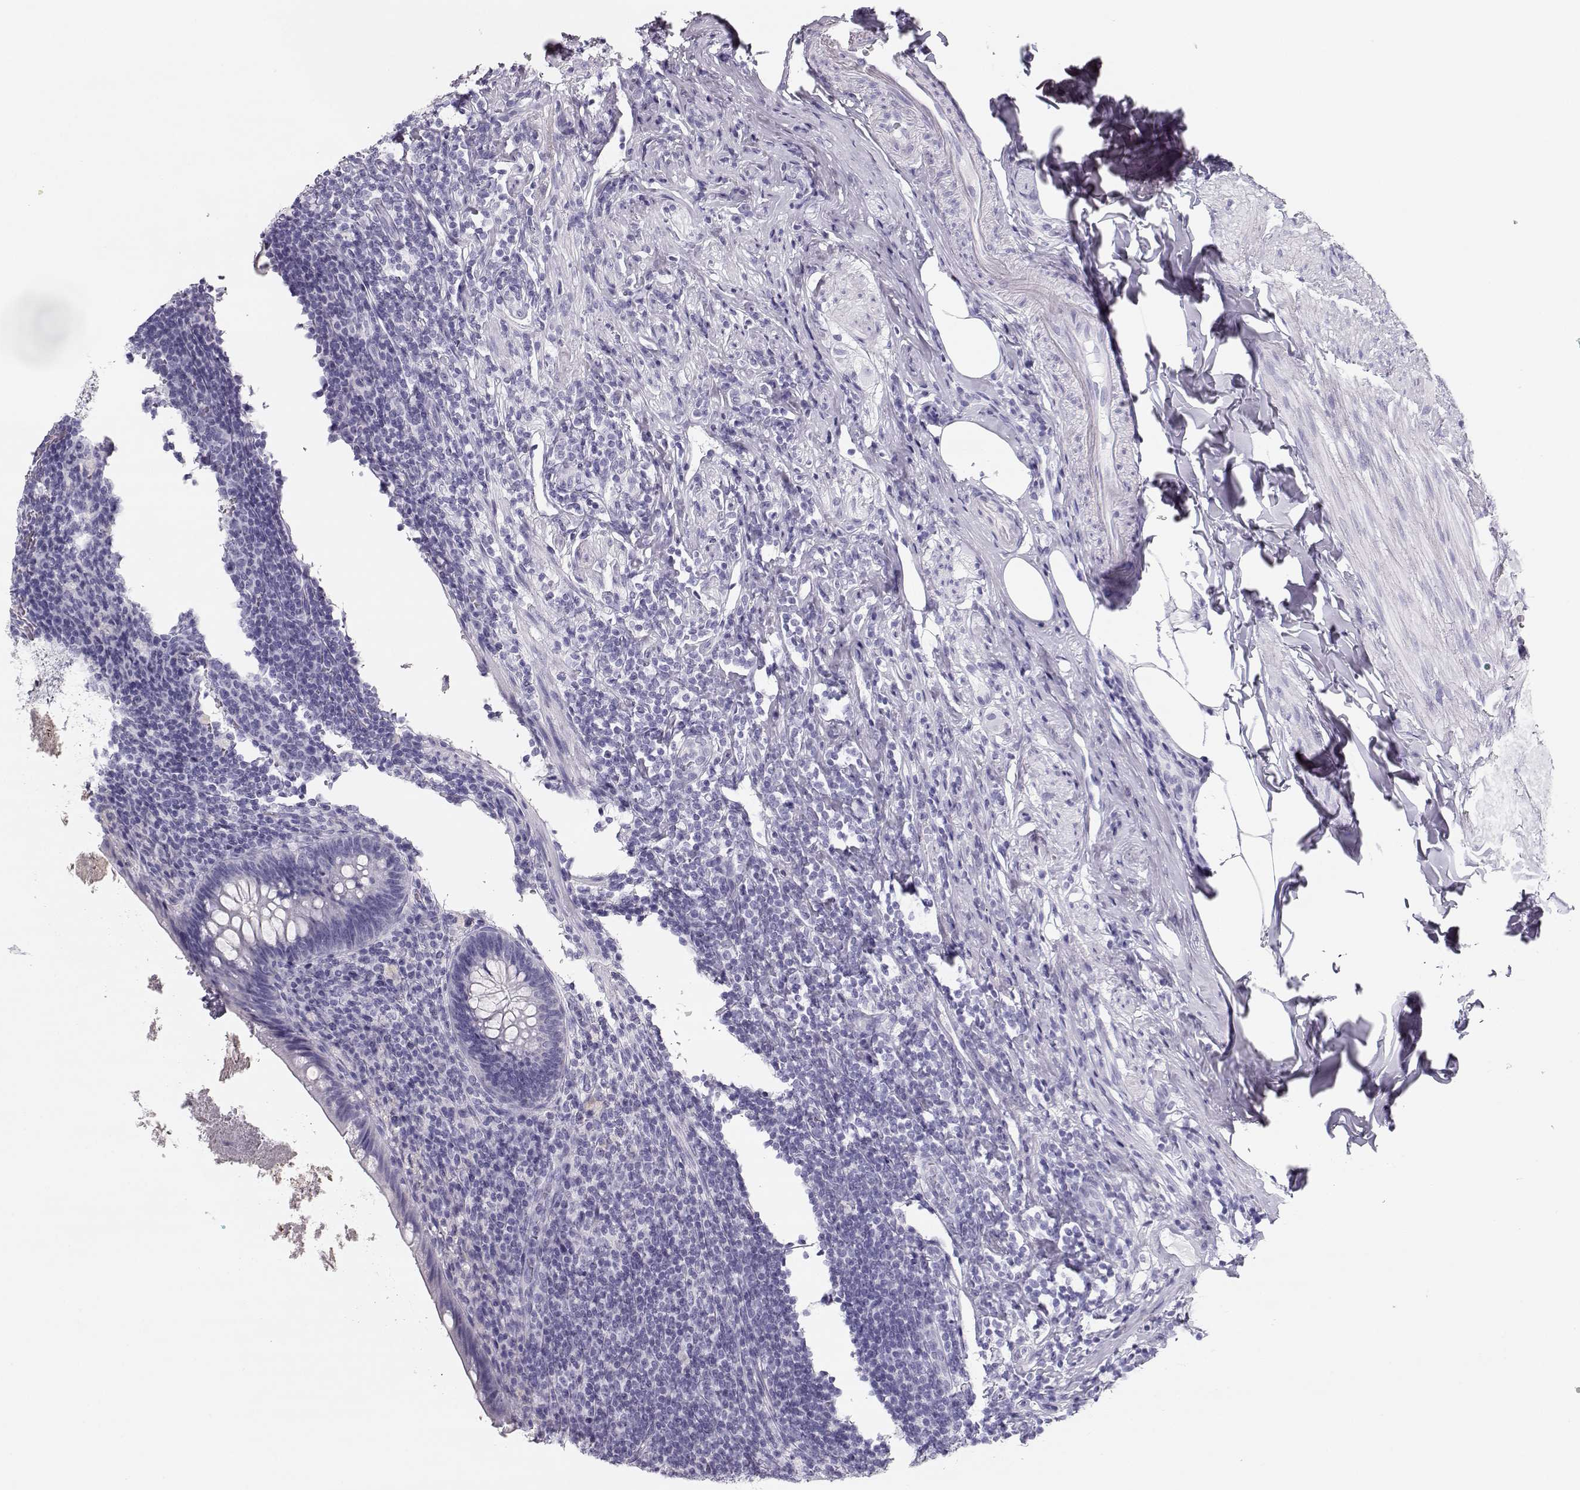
{"staining": {"intensity": "negative", "quantity": "none", "location": "none"}, "tissue": "appendix", "cell_type": "Glandular cells", "image_type": "normal", "snomed": [{"axis": "morphology", "description": "Normal tissue, NOS"}, {"axis": "topography", "description": "Appendix"}], "caption": "Immunohistochemical staining of benign appendix reveals no significant positivity in glandular cells. Brightfield microscopy of immunohistochemistry stained with DAB (brown) and hematoxylin (blue), captured at high magnification.", "gene": "MAGEC1", "patient": {"sex": "male", "age": 47}}